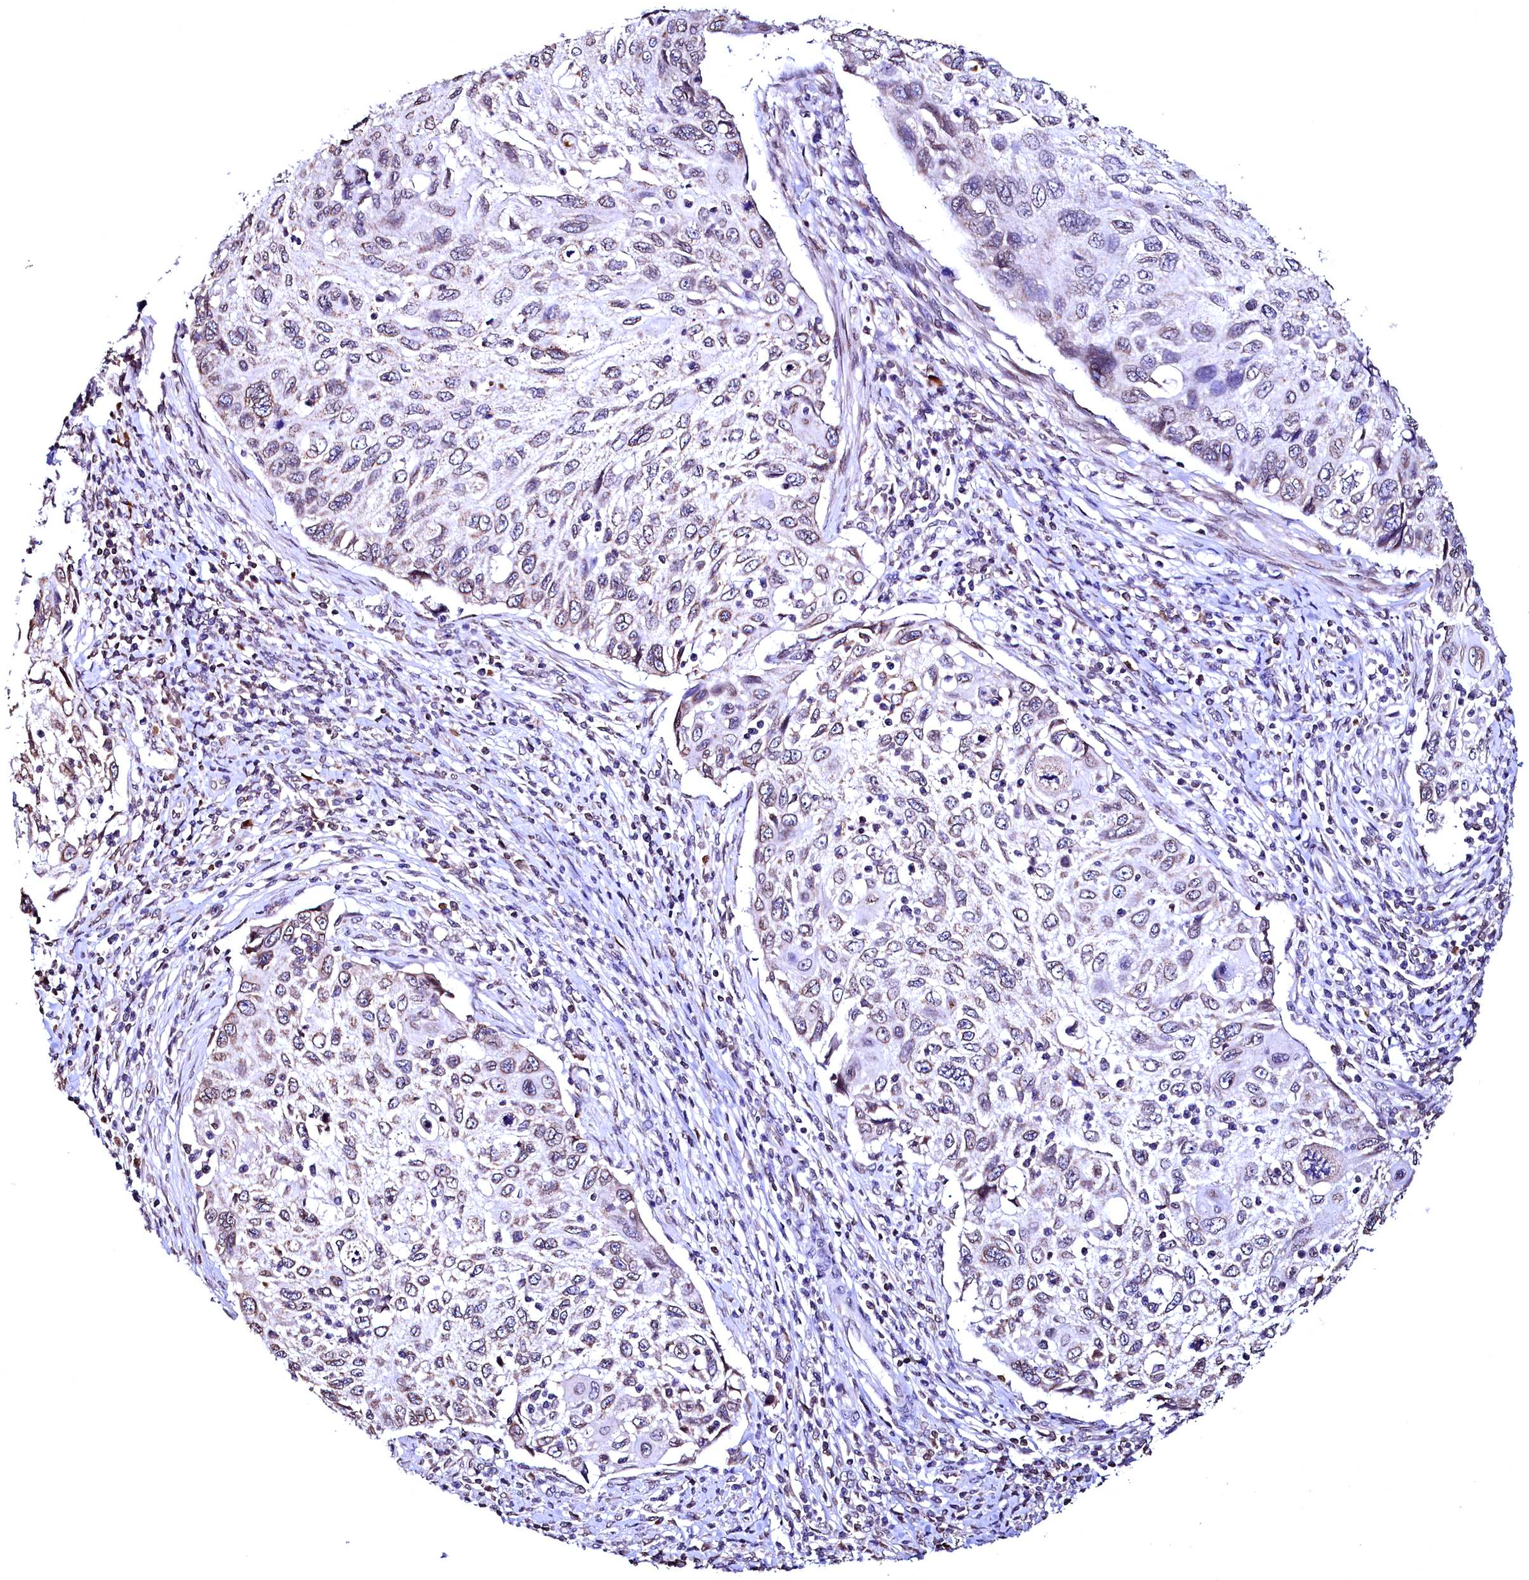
{"staining": {"intensity": "weak", "quantity": "25%-75%", "location": "cytoplasmic/membranous,nuclear"}, "tissue": "cervical cancer", "cell_type": "Tumor cells", "image_type": "cancer", "snomed": [{"axis": "morphology", "description": "Squamous cell carcinoma, NOS"}, {"axis": "topography", "description": "Cervix"}], "caption": "The immunohistochemical stain highlights weak cytoplasmic/membranous and nuclear expression in tumor cells of cervical cancer (squamous cell carcinoma) tissue.", "gene": "HAND1", "patient": {"sex": "female", "age": 70}}